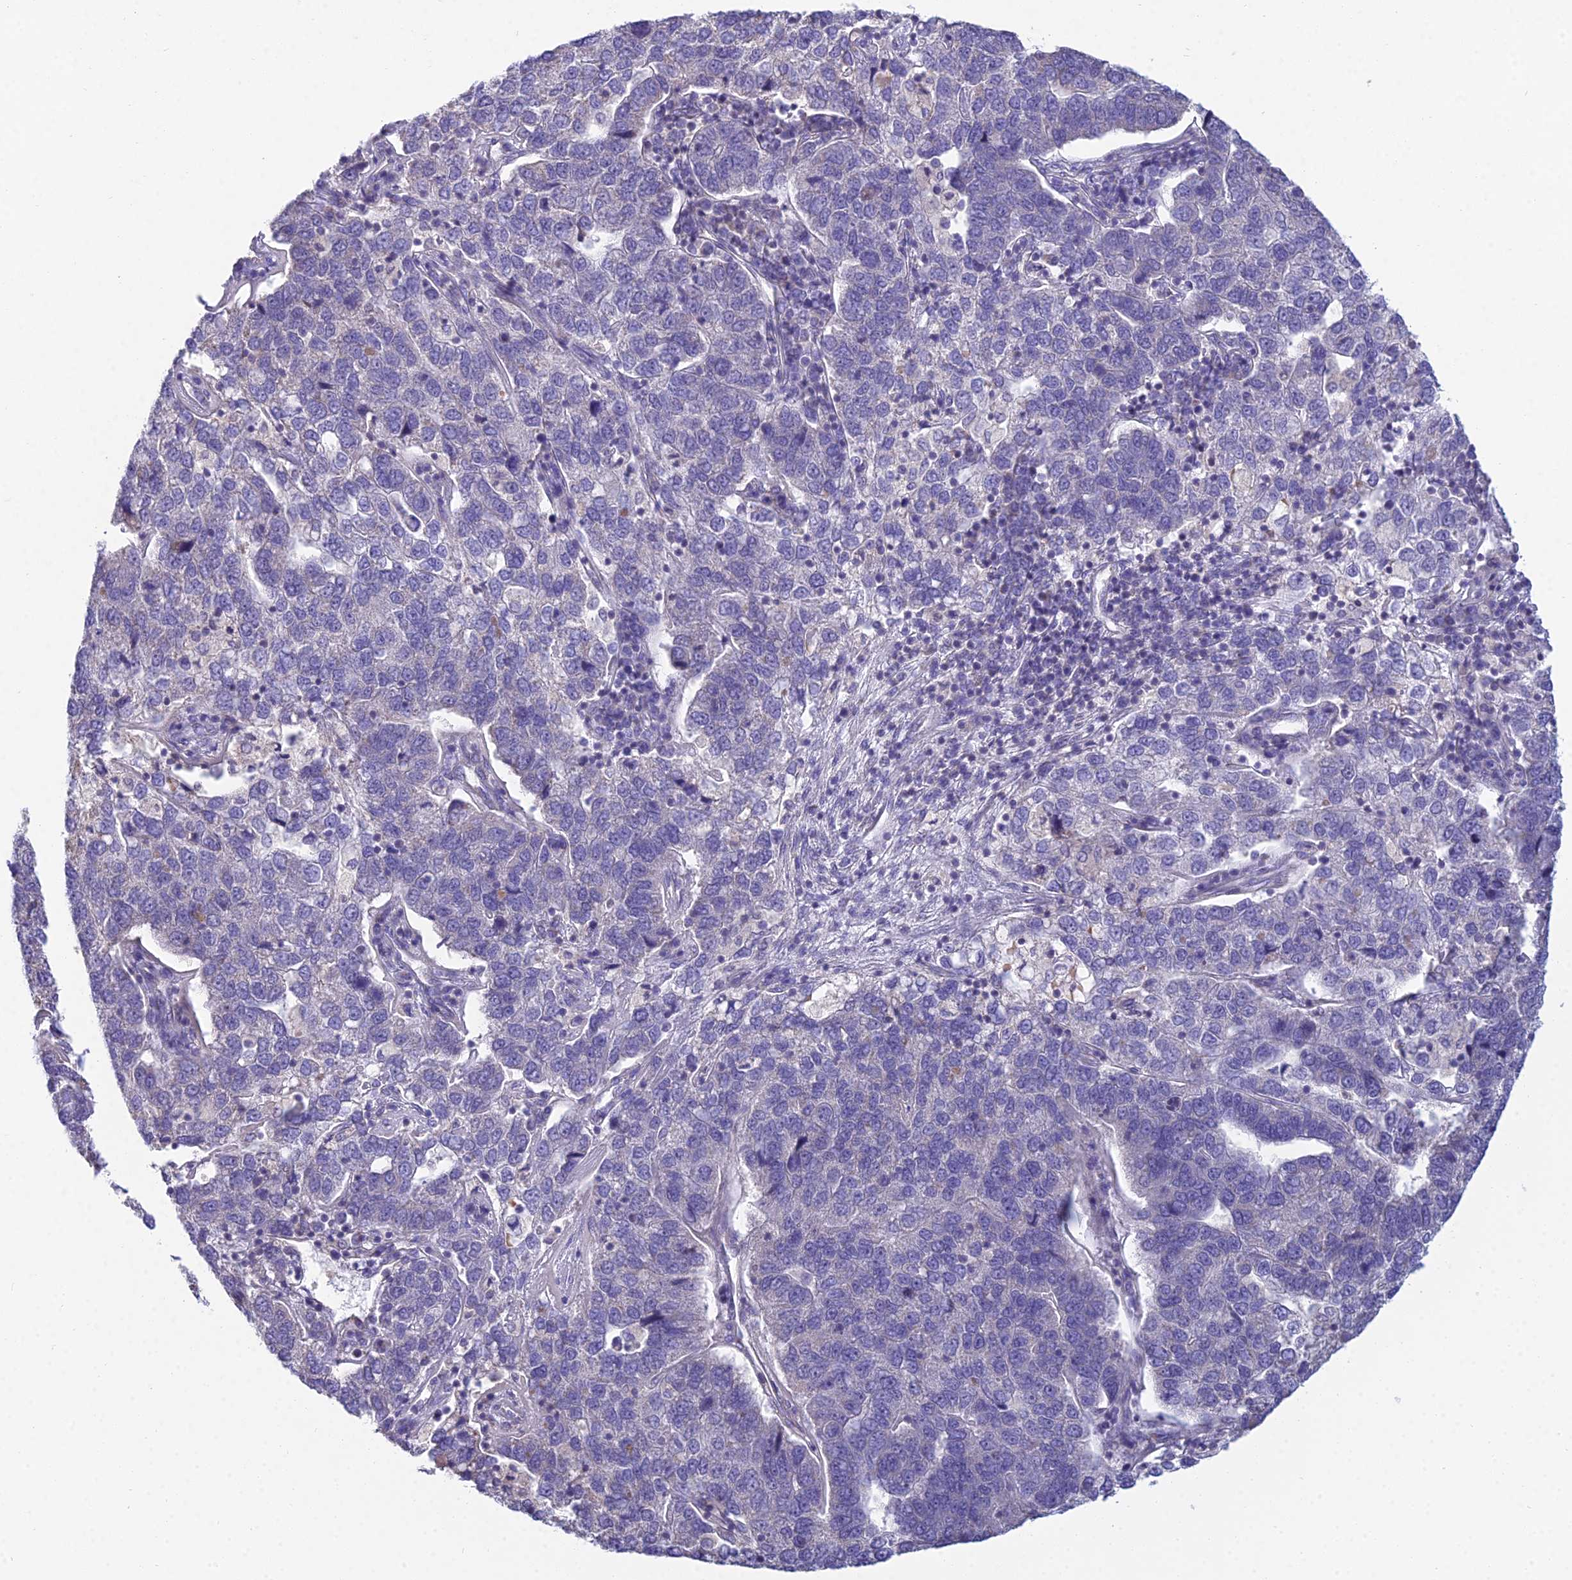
{"staining": {"intensity": "negative", "quantity": "none", "location": "none"}, "tissue": "pancreatic cancer", "cell_type": "Tumor cells", "image_type": "cancer", "snomed": [{"axis": "morphology", "description": "Adenocarcinoma, NOS"}, {"axis": "topography", "description": "Pancreas"}], "caption": "This is an IHC photomicrograph of human pancreatic cancer. There is no positivity in tumor cells.", "gene": "CFAP206", "patient": {"sex": "female", "age": 61}}